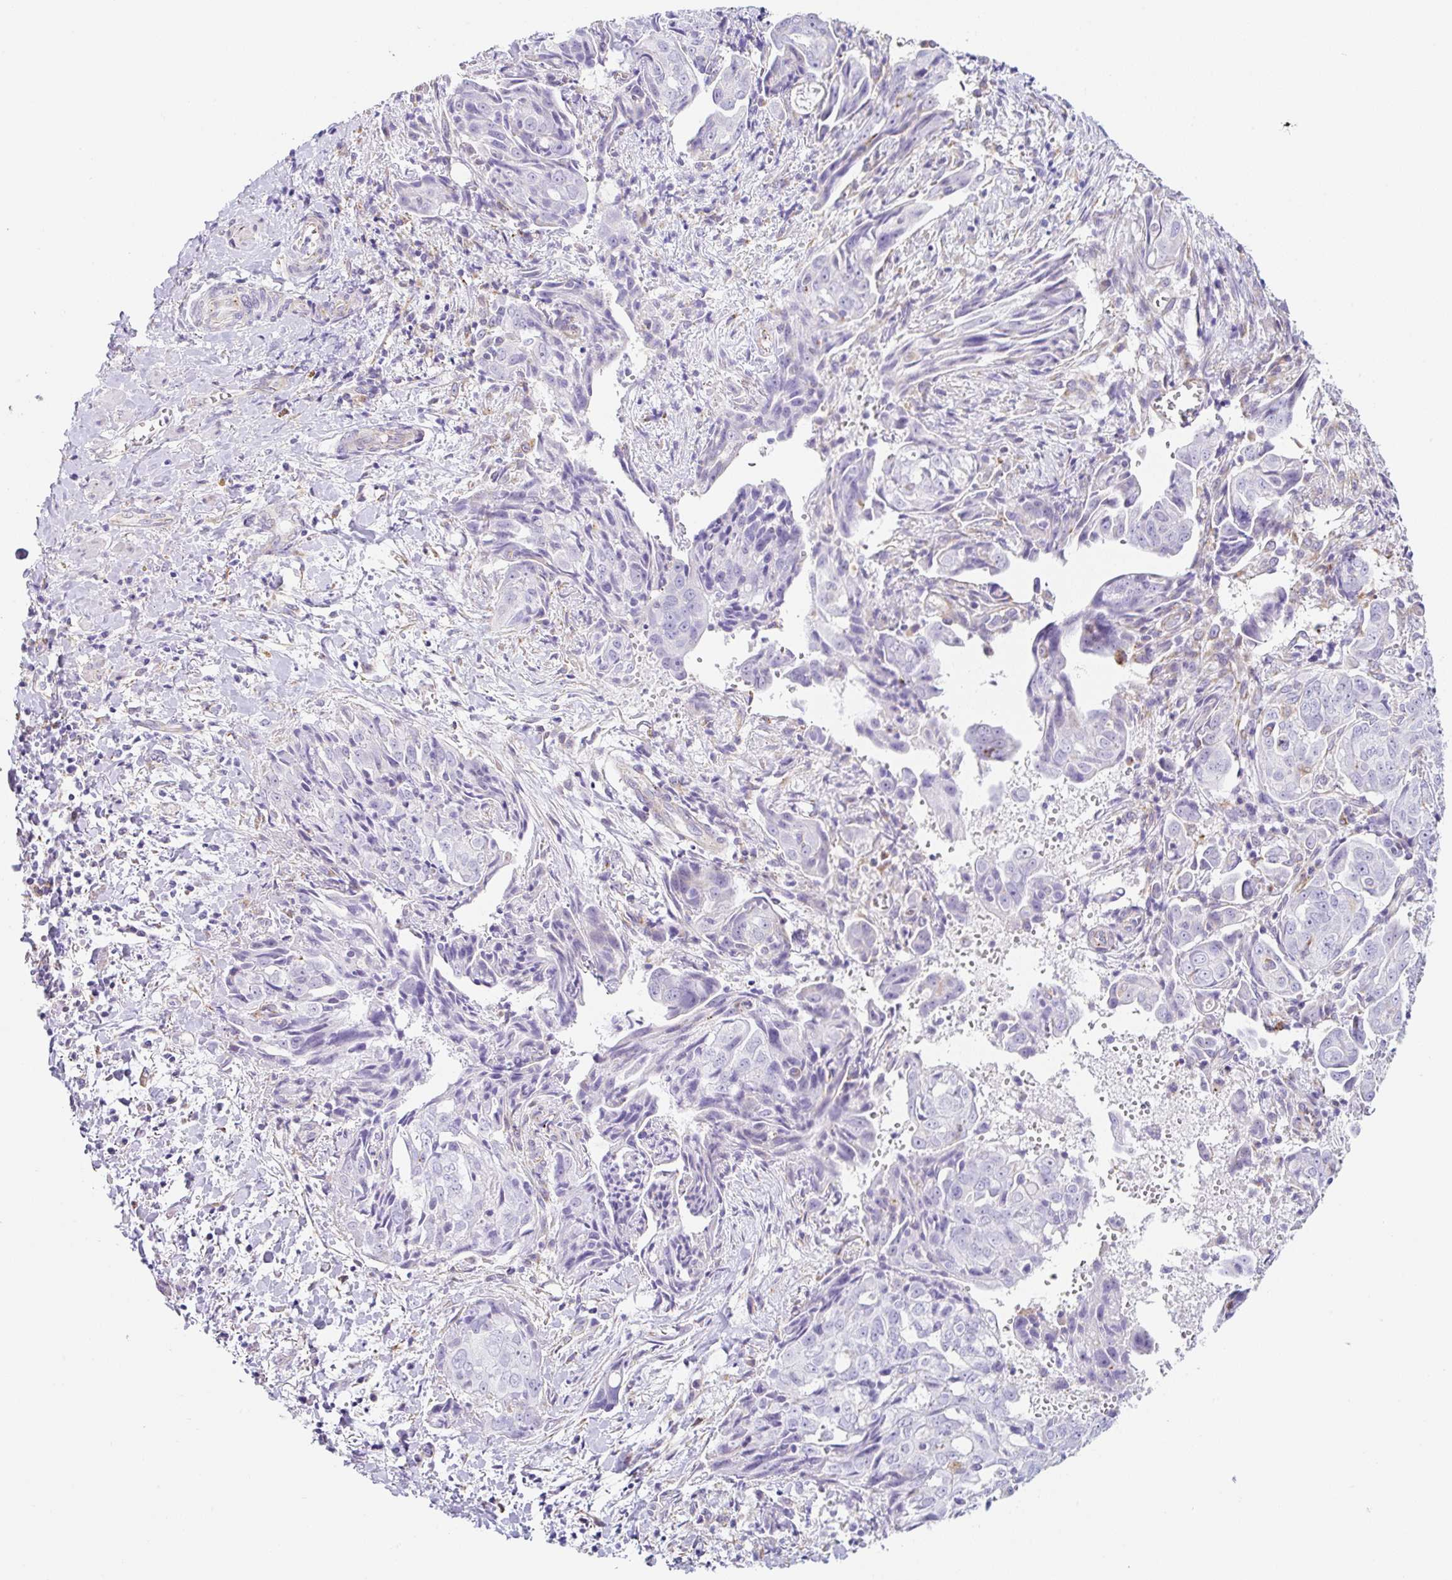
{"staining": {"intensity": "negative", "quantity": "none", "location": "none"}, "tissue": "ovarian cancer", "cell_type": "Tumor cells", "image_type": "cancer", "snomed": [{"axis": "morphology", "description": "Carcinoma, endometroid"}, {"axis": "topography", "description": "Ovary"}], "caption": "A high-resolution image shows immunohistochemistry (IHC) staining of ovarian cancer, which reveals no significant expression in tumor cells.", "gene": "DKK4", "patient": {"sex": "female", "age": 70}}